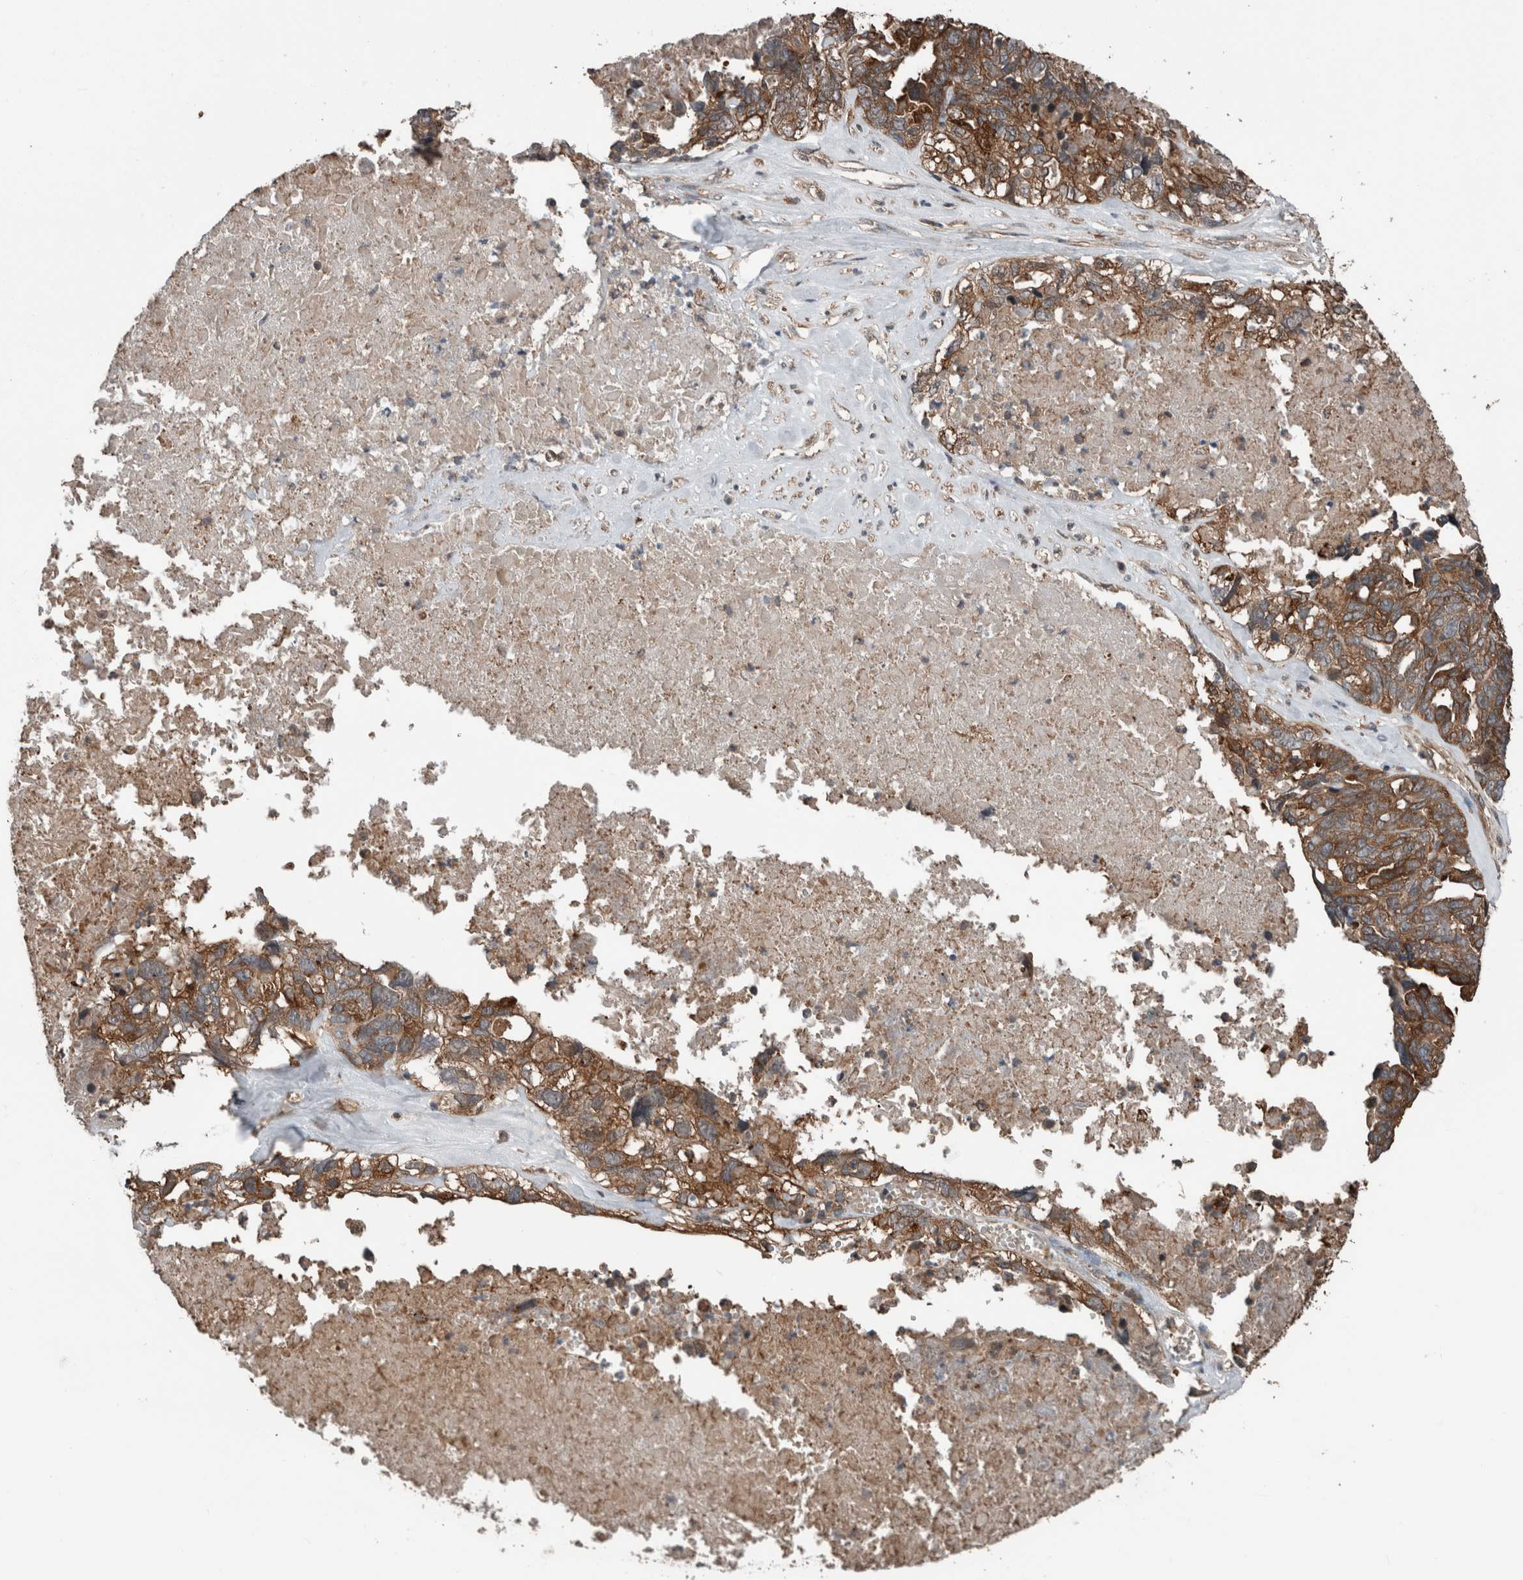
{"staining": {"intensity": "moderate", "quantity": ">75%", "location": "cytoplasmic/membranous"}, "tissue": "ovarian cancer", "cell_type": "Tumor cells", "image_type": "cancer", "snomed": [{"axis": "morphology", "description": "Cystadenocarcinoma, serous, NOS"}, {"axis": "topography", "description": "Ovary"}], "caption": "Immunohistochemistry (IHC) staining of ovarian cancer (serous cystadenocarcinoma), which shows medium levels of moderate cytoplasmic/membranous positivity in approximately >75% of tumor cells indicating moderate cytoplasmic/membranous protein staining. The staining was performed using DAB (brown) for protein detection and nuclei were counterstained in hematoxylin (blue).", "gene": "RIOK3", "patient": {"sex": "female", "age": 79}}